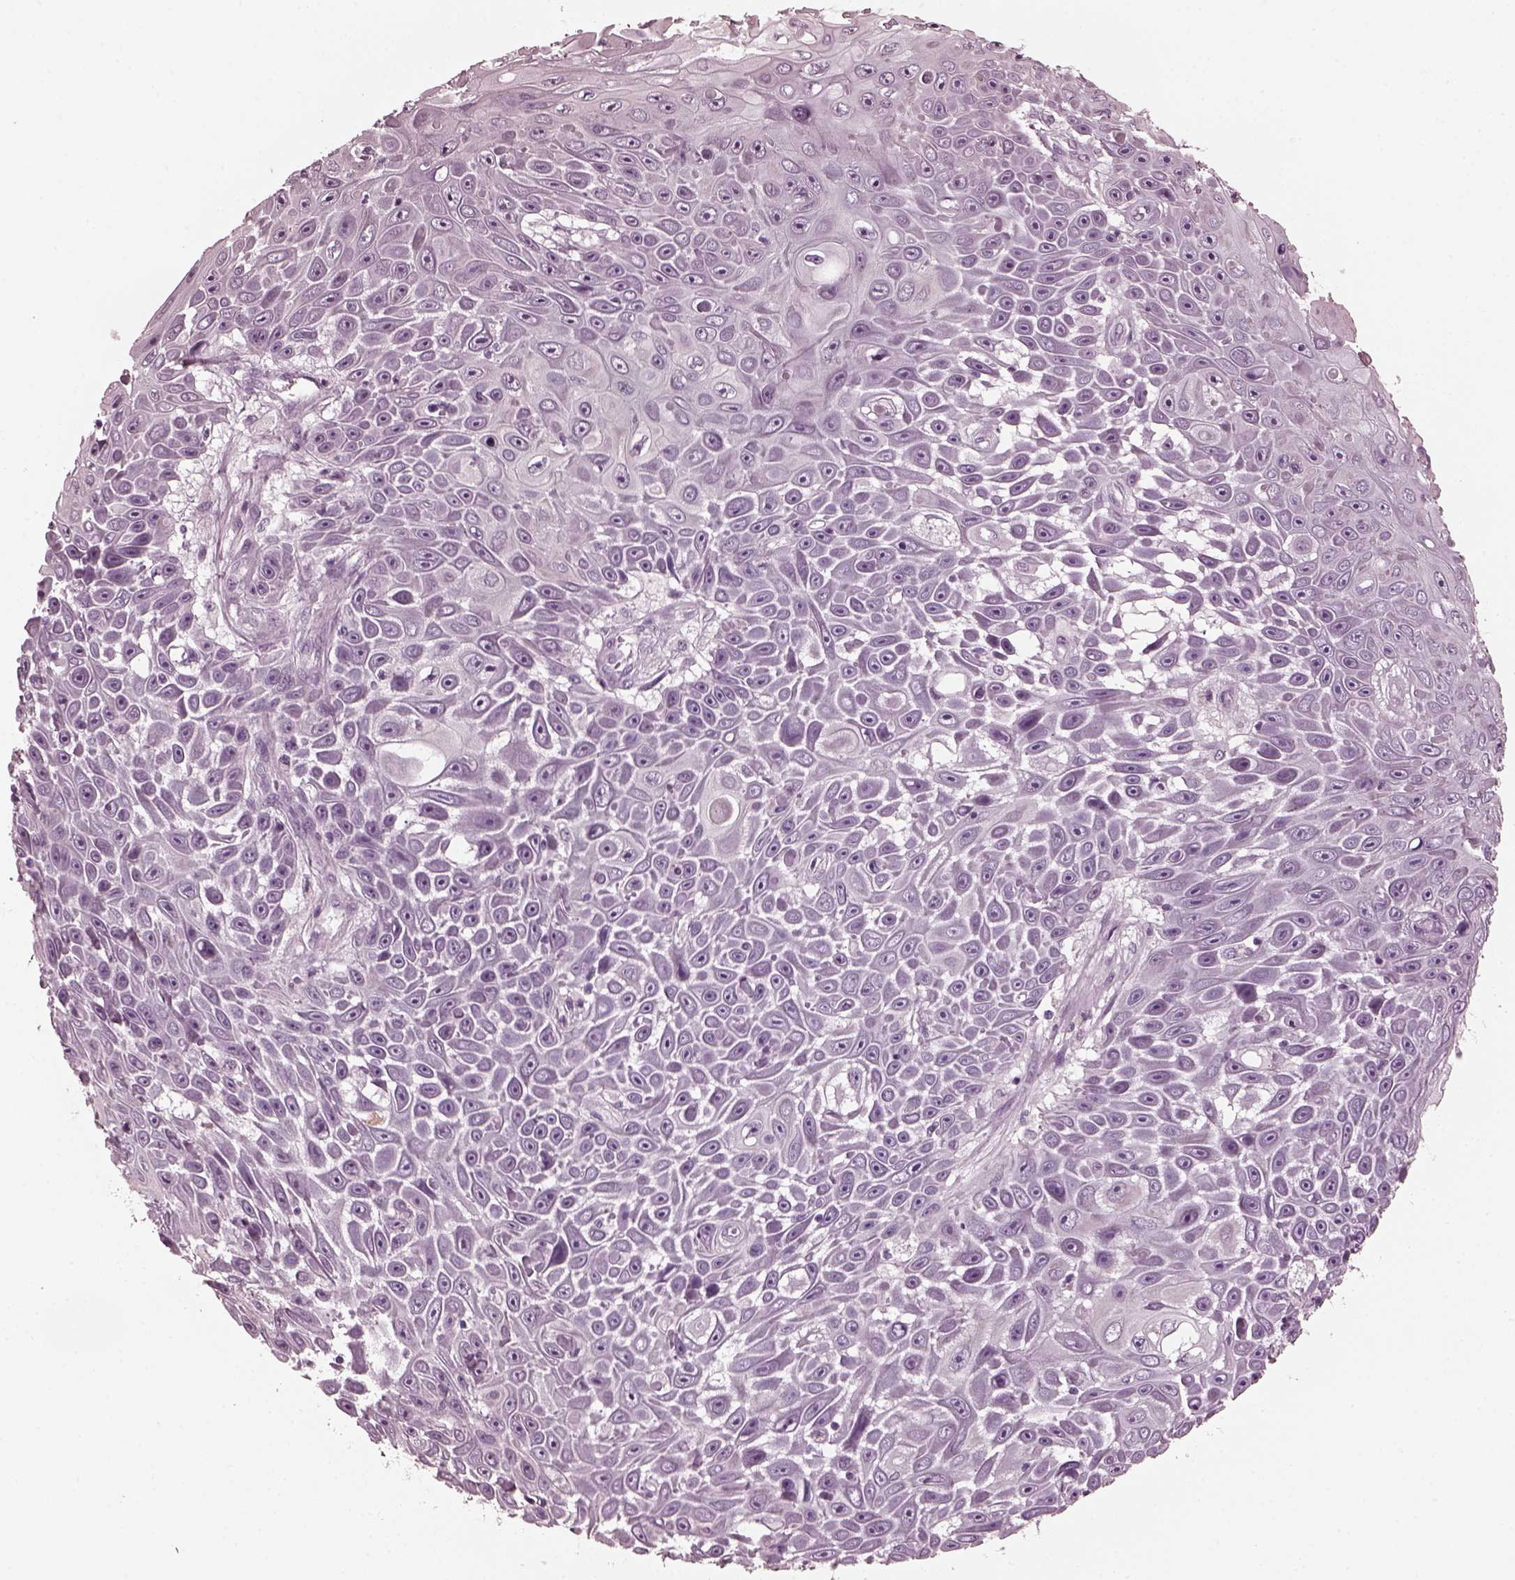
{"staining": {"intensity": "negative", "quantity": "none", "location": "none"}, "tissue": "skin cancer", "cell_type": "Tumor cells", "image_type": "cancer", "snomed": [{"axis": "morphology", "description": "Squamous cell carcinoma, NOS"}, {"axis": "topography", "description": "Skin"}], "caption": "High magnification brightfield microscopy of squamous cell carcinoma (skin) stained with DAB (3,3'-diaminobenzidine) (brown) and counterstained with hematoxylin (blue): tumor cells show no significant expression.", "gene": "GRM6", "patient": {"sex": "male", "age": 82}}